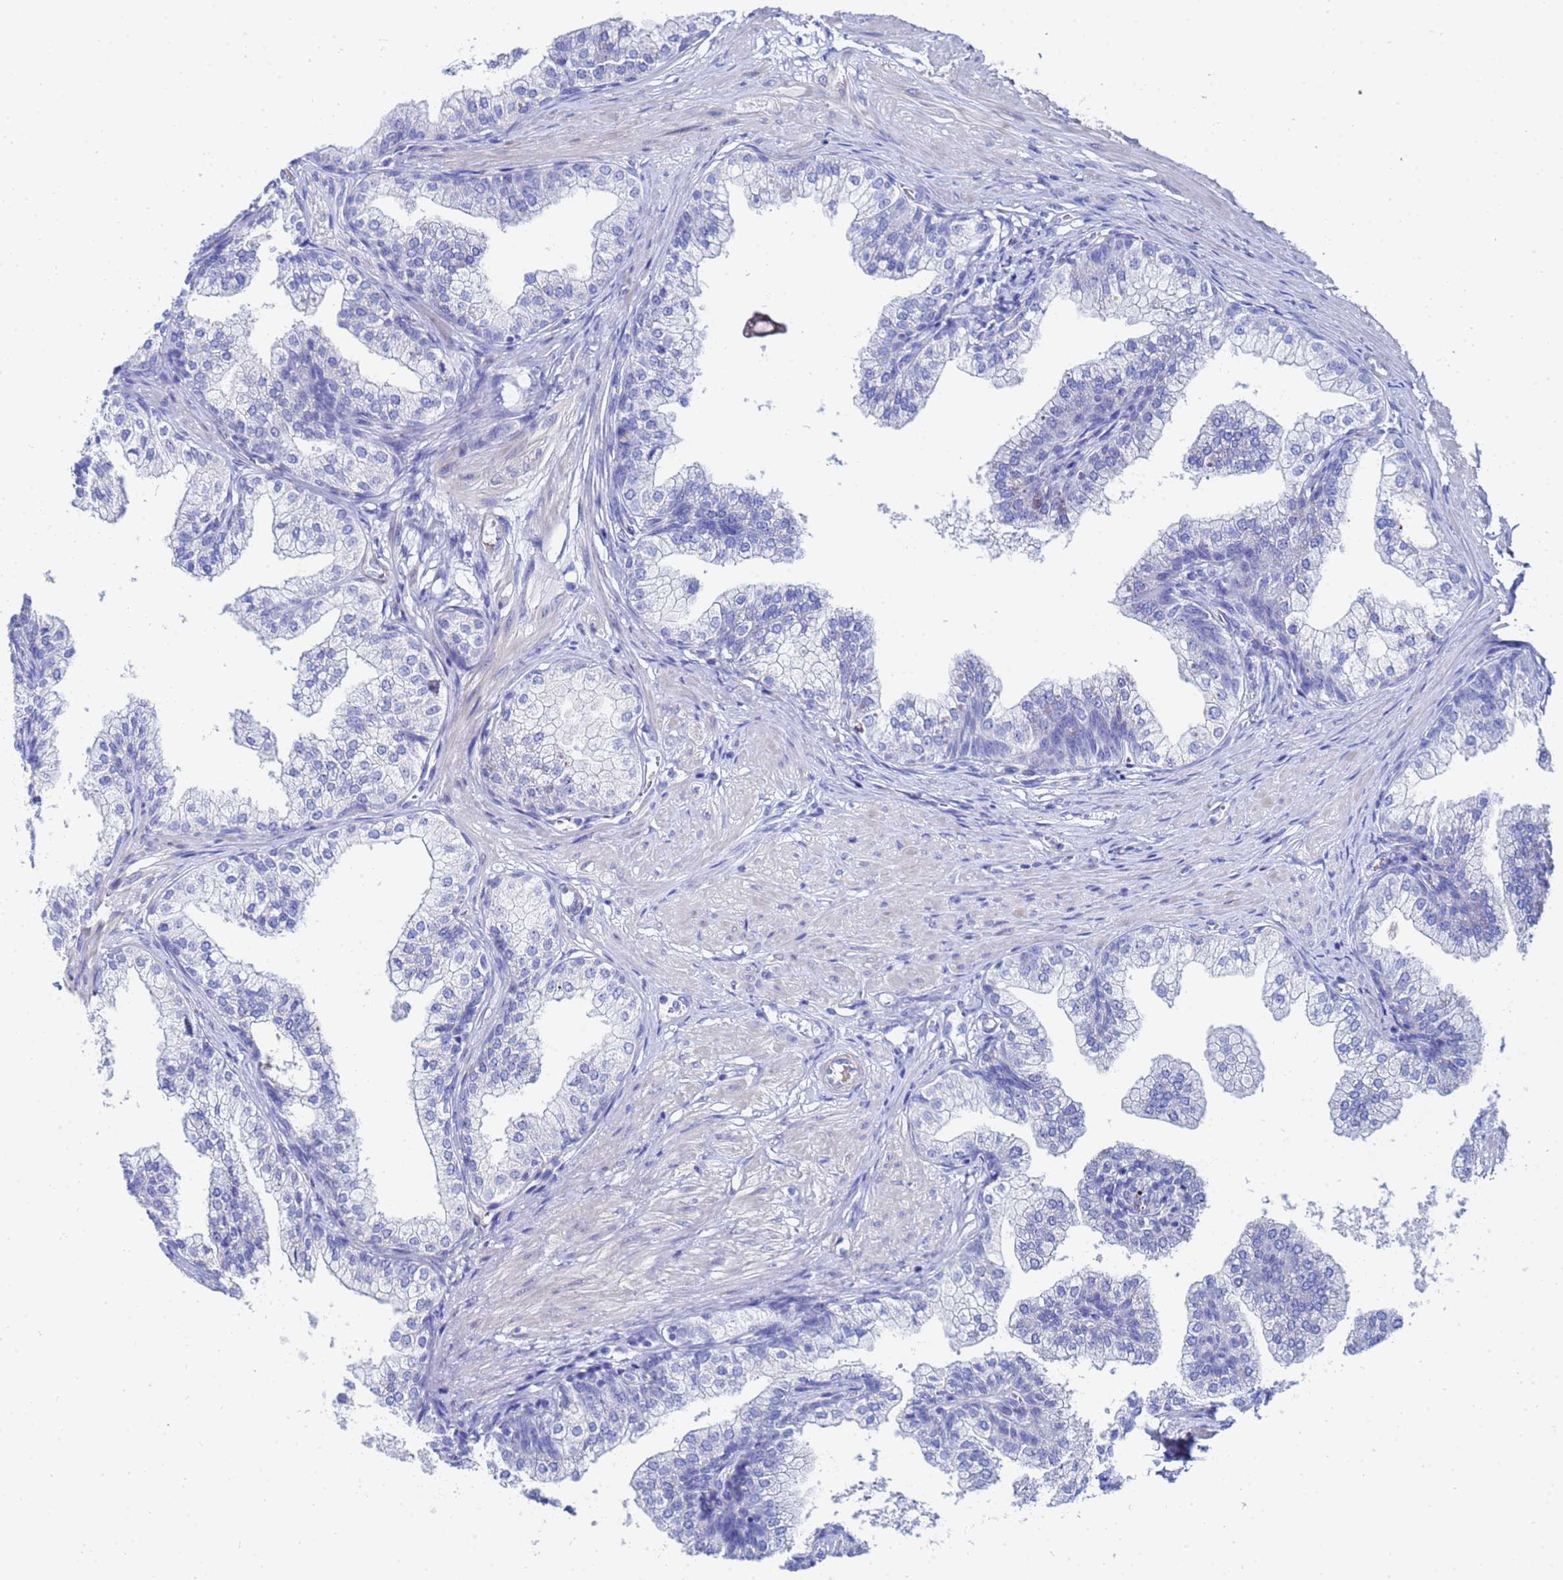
{"staining": {"intensity": "negative", "quantity": "none", "location": "none"}, "tissue": "prostate", "cell_type": "Glandular cells", "image_type": "normal", "snomed": [{"axis": "morphology", "description": "Normal tissue, NOS"}, {"axis": "topography", "description": "Prostate"}], "caption": "DAB (3,3'-diaminobenzidine) immunohistochemical staining of unremarkable human prostate shows no significant staining in glandular cells.", "gene": "ZNF26", "patient": {"sex": "male", "age": 60}}